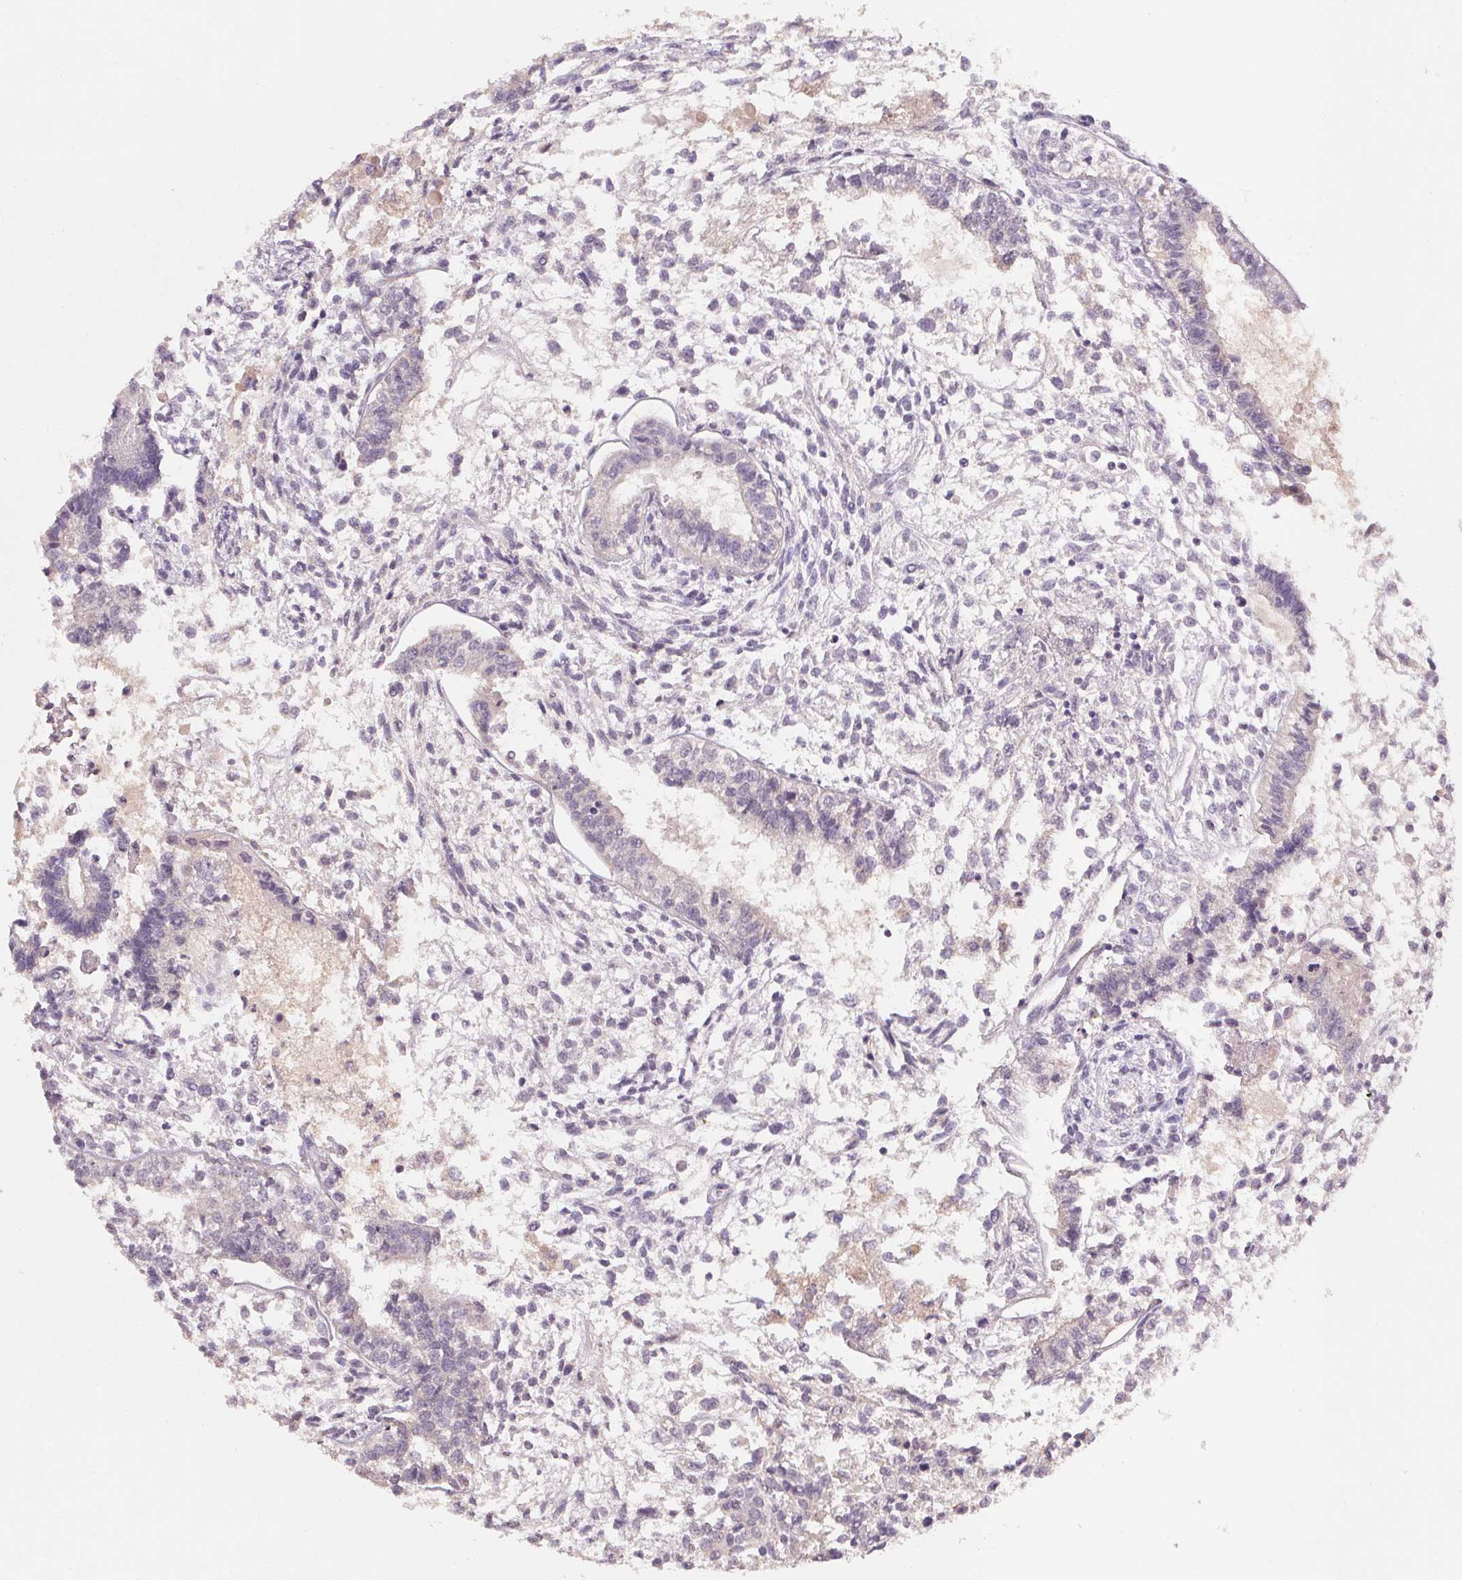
{"staining": {"intensity": "negative", "quantity": "none", "location": "none"}, "tissue": "testis cancer", "cell_type": "Tumor cells", "image_type": "cancer", "snomed": [{"axis": "morphology", "description": "Carcinoma, Embryonal, NOS"}, {"axis": "topography", "description": "Testis"}], "caption": "There is no significant expression in tumor cells of testis cancer. (DAB (3,3'-diaminobenzidine) immunohistochemistry (IHC), high magnification).", "gene": "CXCL5", "patient": {"sex": "male", "age": 37}}